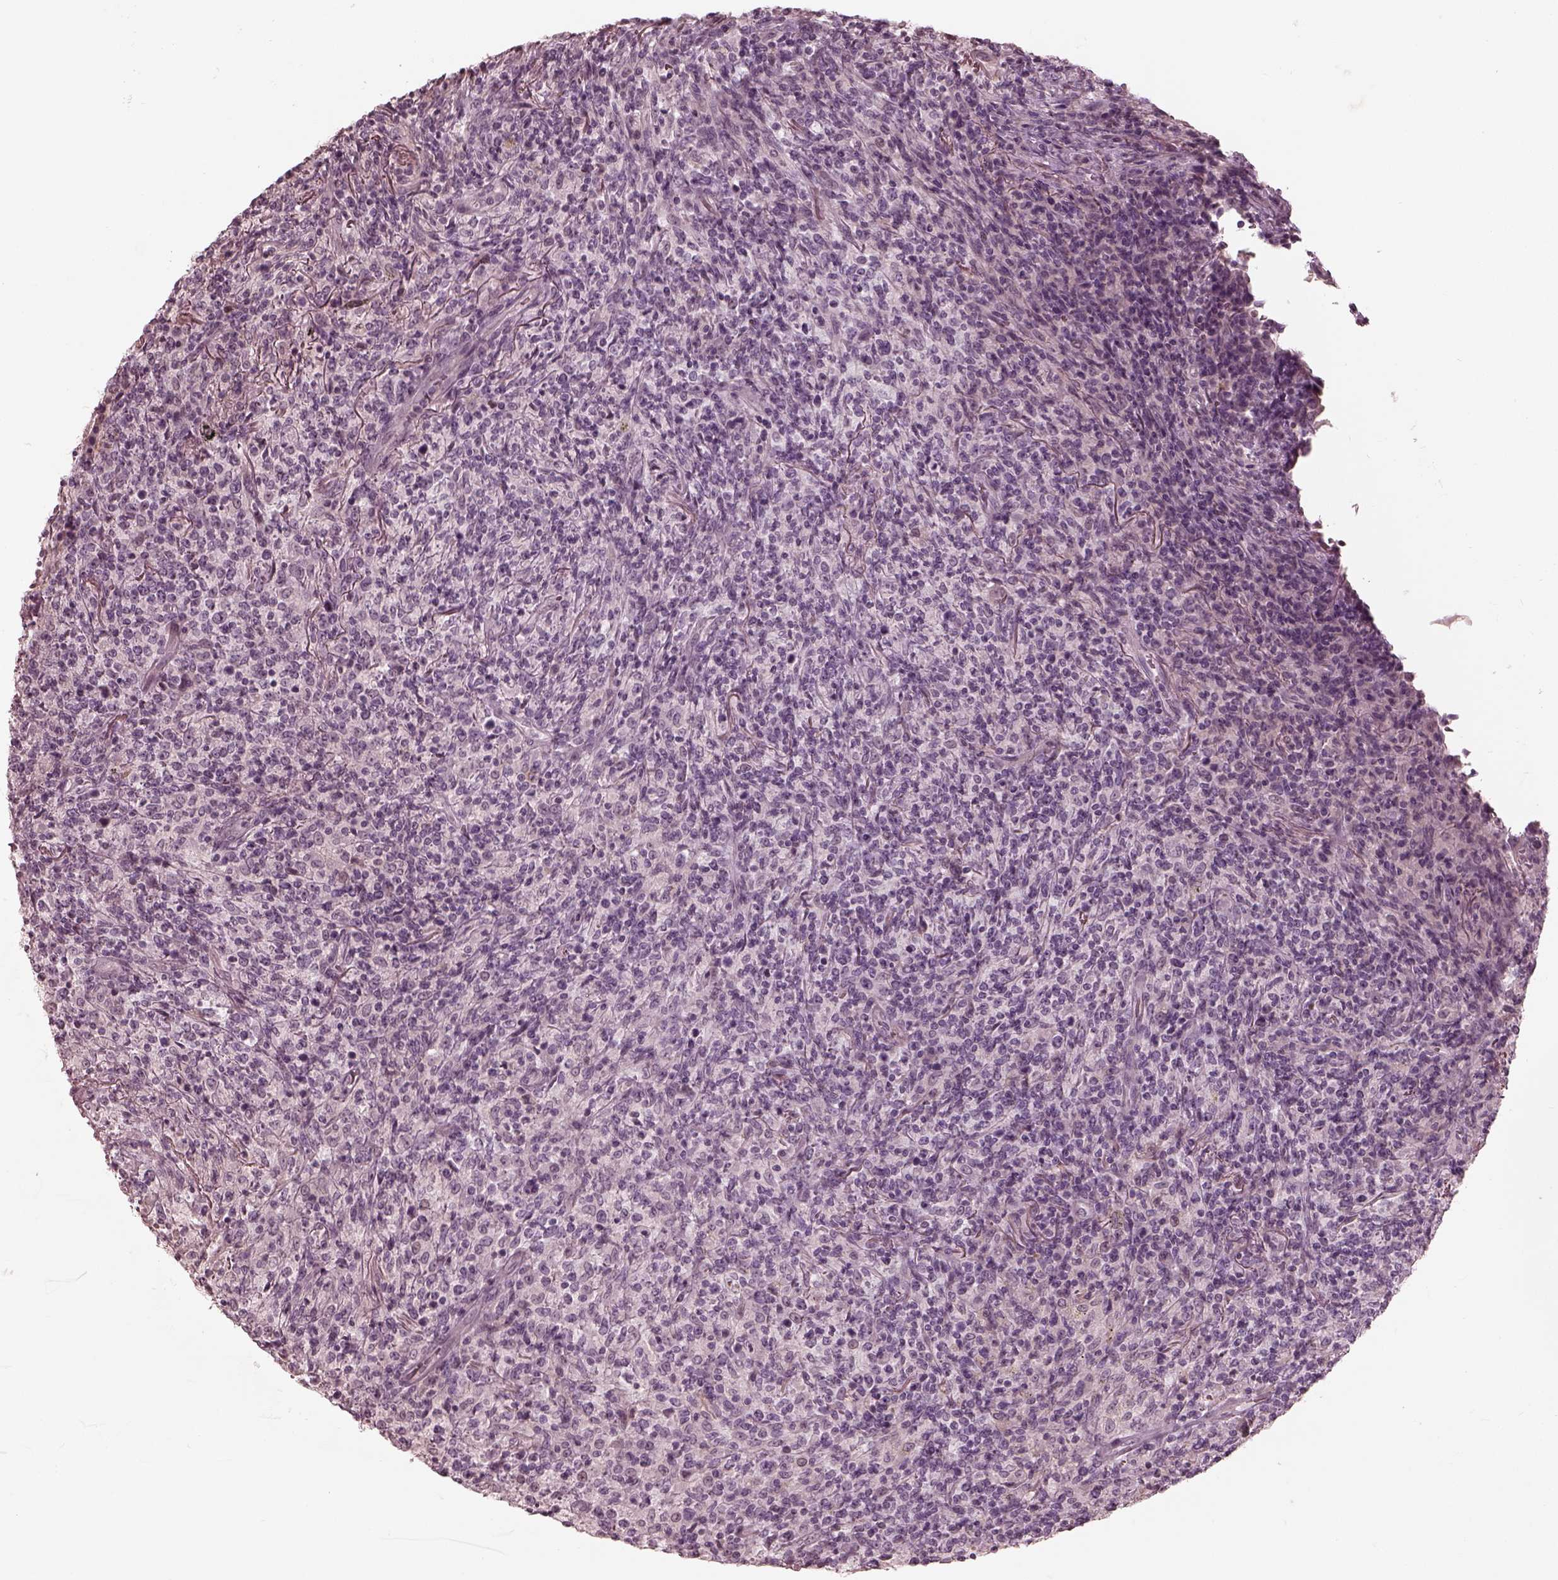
{"staining": {"intensity": "negative", "quantity": "none", "location": "none"}, "tissue": "lymphoma", "cell_type": "Tumor cells", "image_type": "cancer", "snomed": [{"axis": "morphology", "description": "Malignant lymphoma, non-Hodgkin's type, High grade"}, {"axis": "topography", "description": "Lung"}], "caption": "Immunohistochemistry image of human lymphoma stained for a protein (brown), which displays no positivity in tumor cells. (Stains: DAB (3,3'-diaminobenzidine) immunohistochemistry with hematoxylin counter stain, Microscopy: brightfield microscopy at high magnification).", "gene": "ADRB3", "patient": {"sex": "male", "age": 79}}